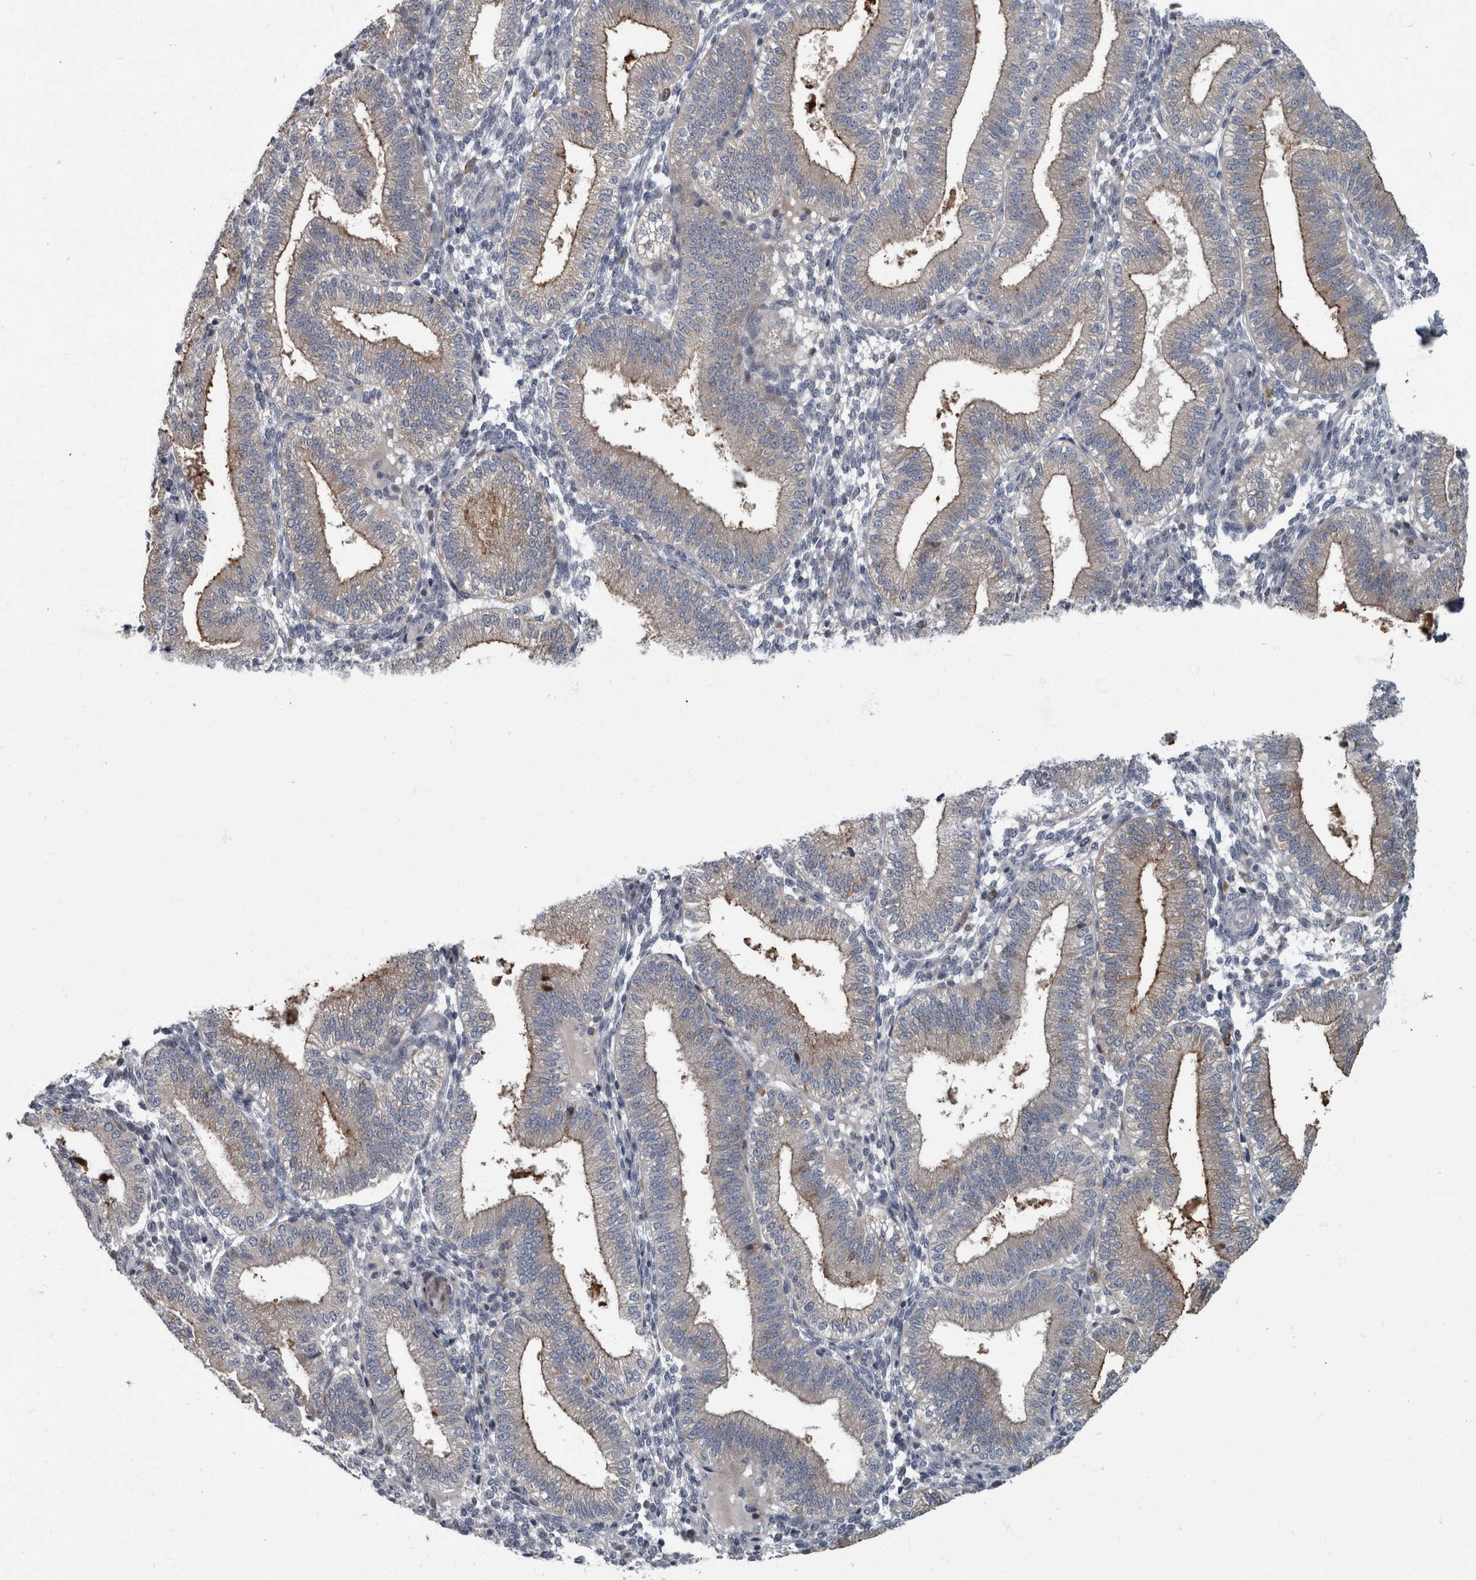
{"staining": {"intensity": "negative", "quantity": "none", "location": "none"}, "tissue": "endometrium", "cell_type": "Cells in endometrial stroma", "image_type": "normal", "snomed": [{"axis": "morphology", "description": "Normal tissue, NOS"}, {"axis": "topography", "description": "Endometrium"}], "caption": "Immunohistochemical staining of benign endometrium reveals no significant expression in cells in endometrial stroma.", "gene": "CDC42BPG", "patient": {"sex": "female", "age": 39}}